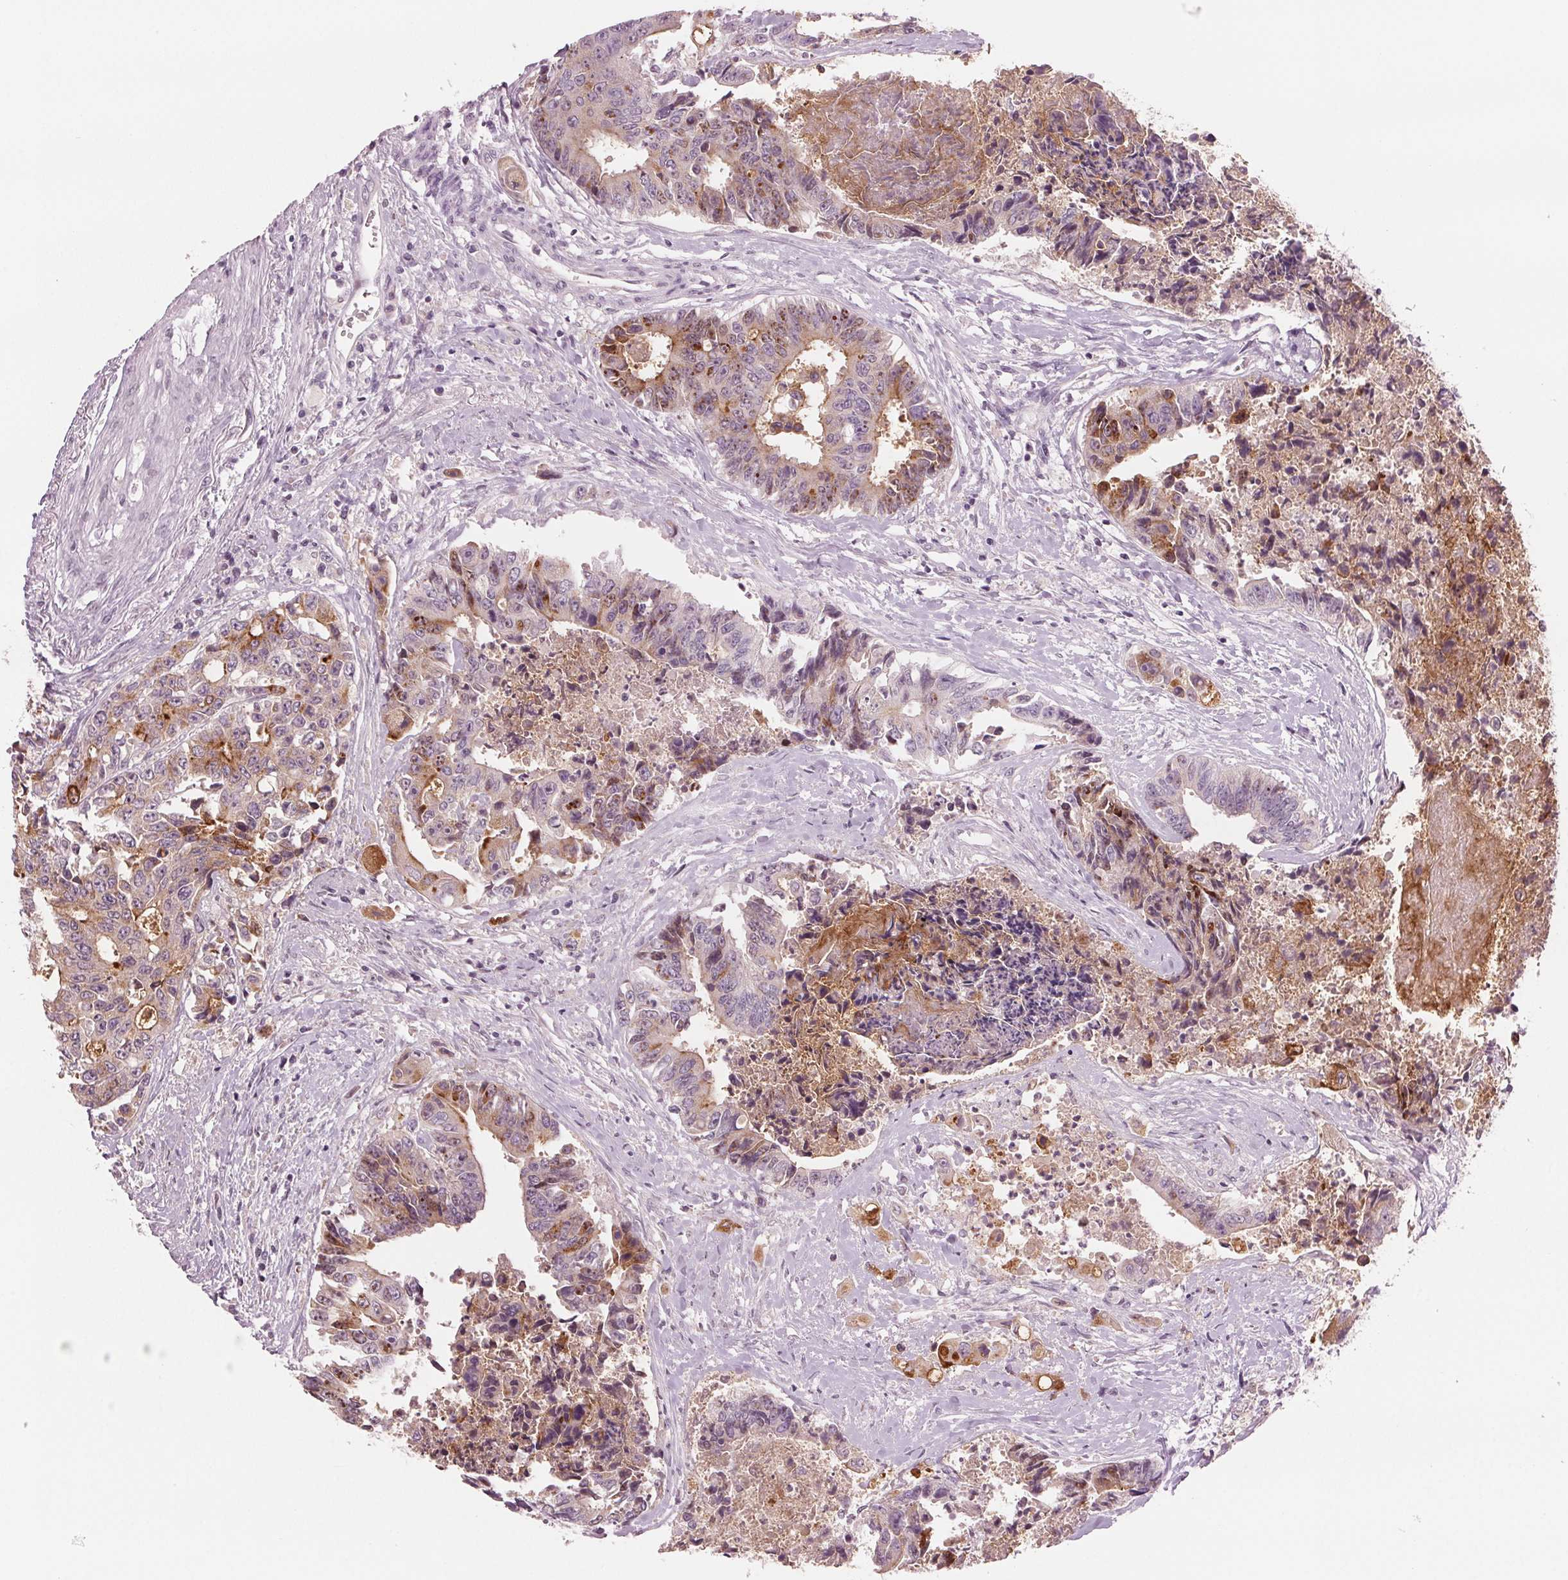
{"staining": {"intensity": "moderate", "quantity": "25%-75%", "location": "cytoplasmic/membranous"}, "tissue": "colorectal cancer", "cell_type": "Tumor cells", "image_type": "cancer", "snomed": [{"axis": "morphology", "description": "Adenocarcinoma, NOS"}, {"axis": "topography", "description": "Rectum"}], "caption": "This micrograph exhibits colorectal cancer (adenocarcinoma) stained with IHC to label a protein in brown. The cytoplasmic/membranous of tumor cells show moderate positivity for the protein. Nuclei are counter-stained blue.", "gene": "PRAP1", "patient": {"sex": "male", "age": 54}}